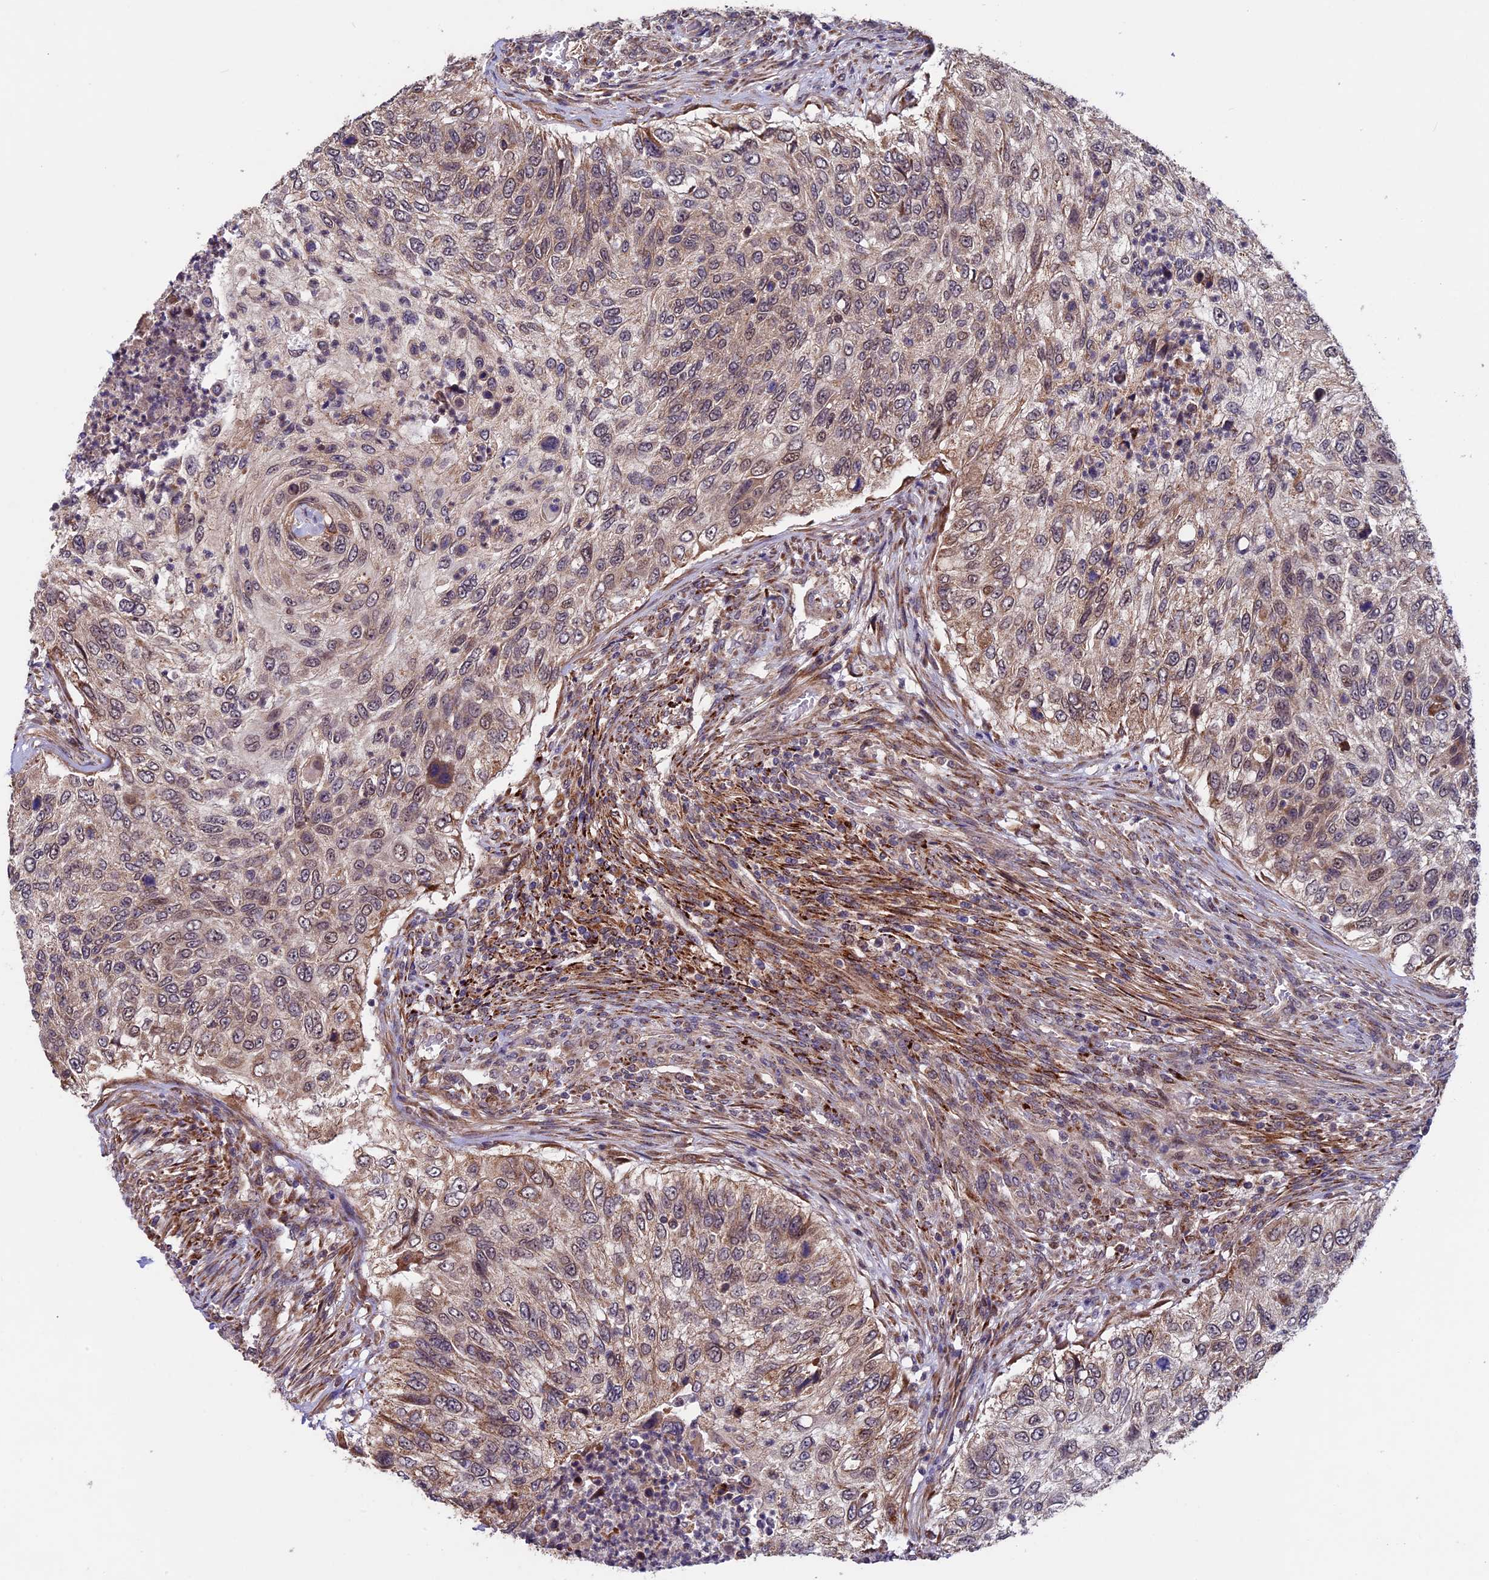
{"staining": {"intensity": "weak", "quantity": ">75%", "location": "cytoplasmic/membranous,nuclear"}, "tissue": "urothelial cancer", "cell_type": "Tumor cells", "image_type": "cancer", "snomed": [{"axis": "morphology", "description": "Urothelial carcinoma, High grade"}, {"axis": "topography", "description": "Urinary bladder"}], "caption": "A brown stain shows weak cytoplasmic/membranous and nuclear staining of a protein in human urothelial carcinoma (high-grade) tumor cells.", "gene": "RNF17", "patient": {"sex": "female", "age": 60}}